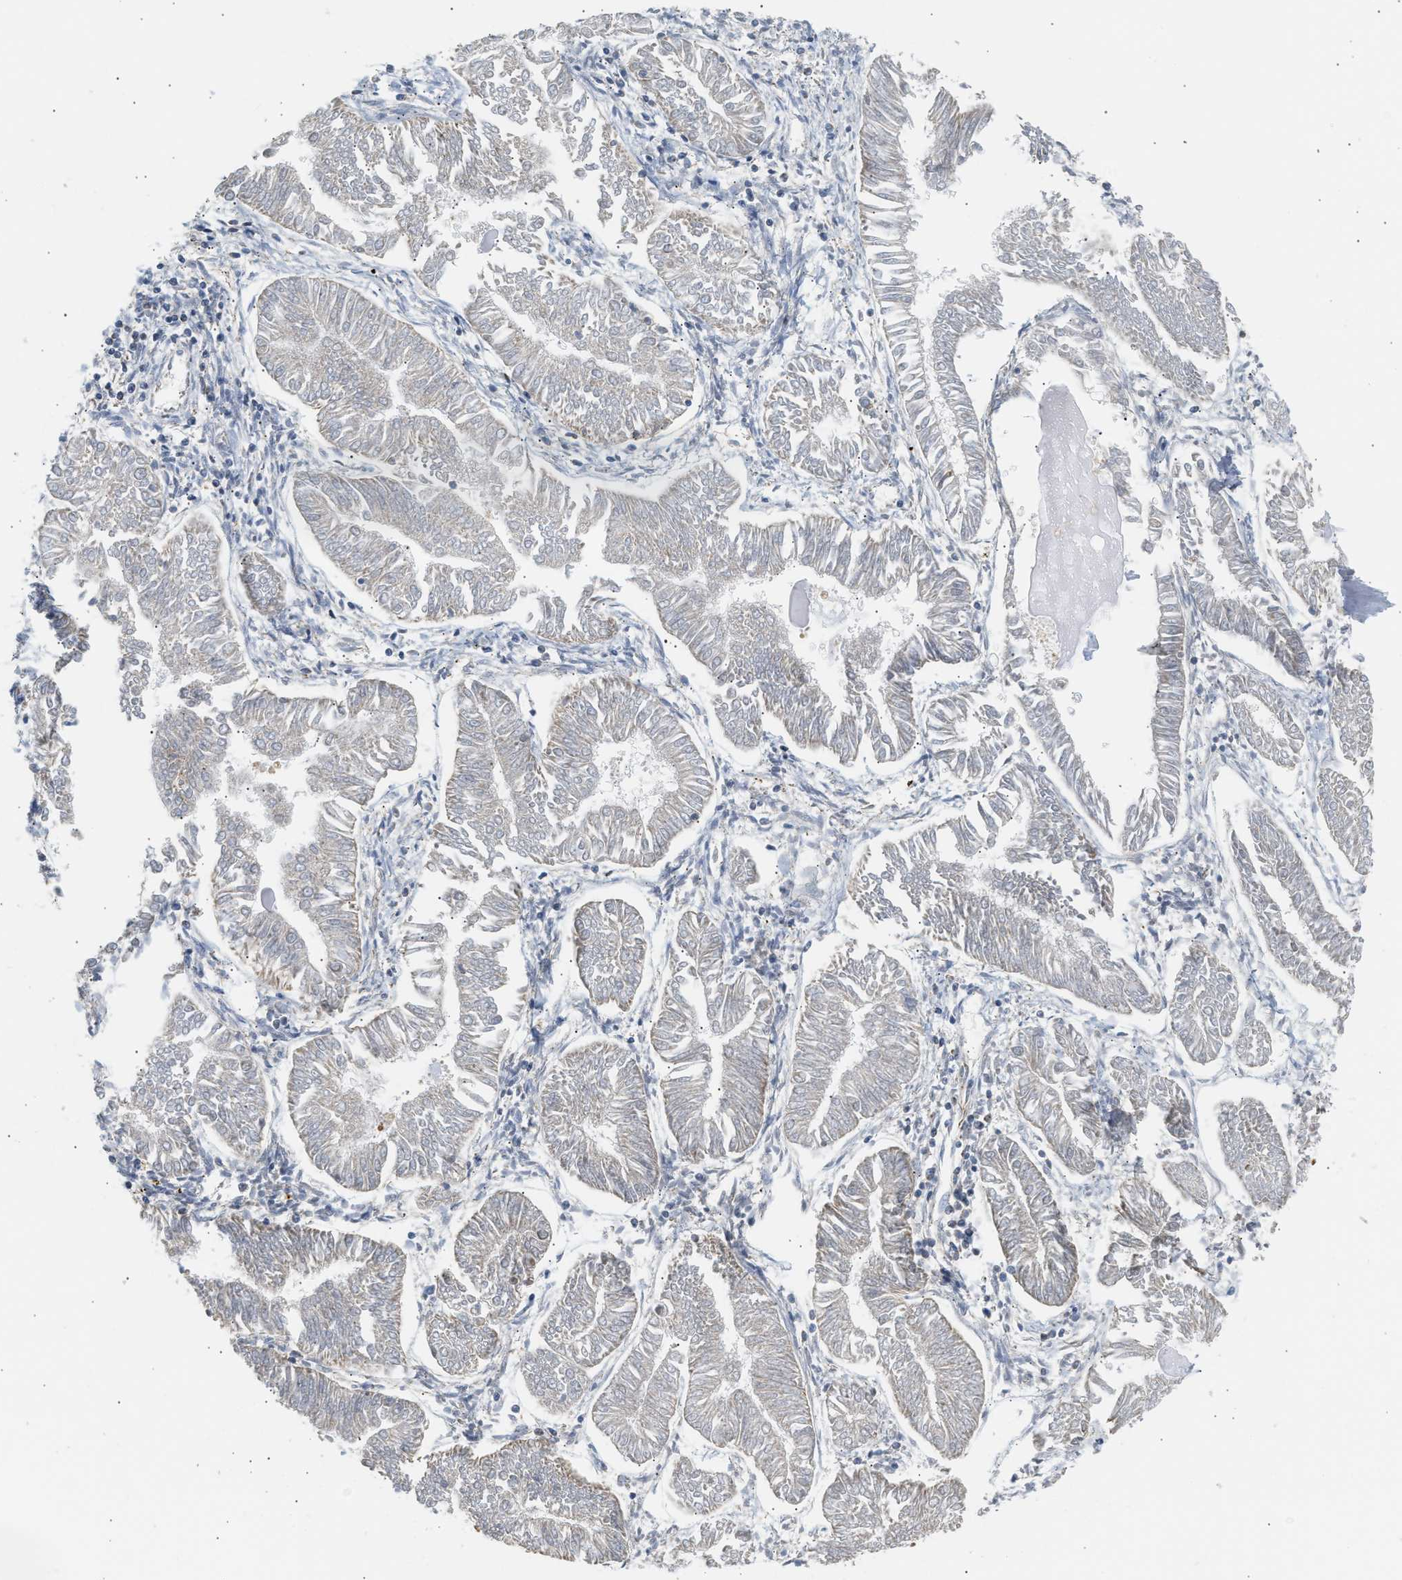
{"staining": {"intensity": "negative", "quantity": "none", "location": "none"}, "tissue": "endometrial cancer", "cell_type": "Tumor cells", "image_type": "cancer", "snomed": [{"axis": "morphology", "description": "Adenocarcinoma, NOS"}, {"axis": "topography", "description": "Endometrium"}], "caption": "The immunohistochemistry micrograph has no significant staining in tumor cells of endometrial cancer (adenocarcinoma) tissue.", "gene": "OGDH", "patient": {"sex": "female", "age": 53}}